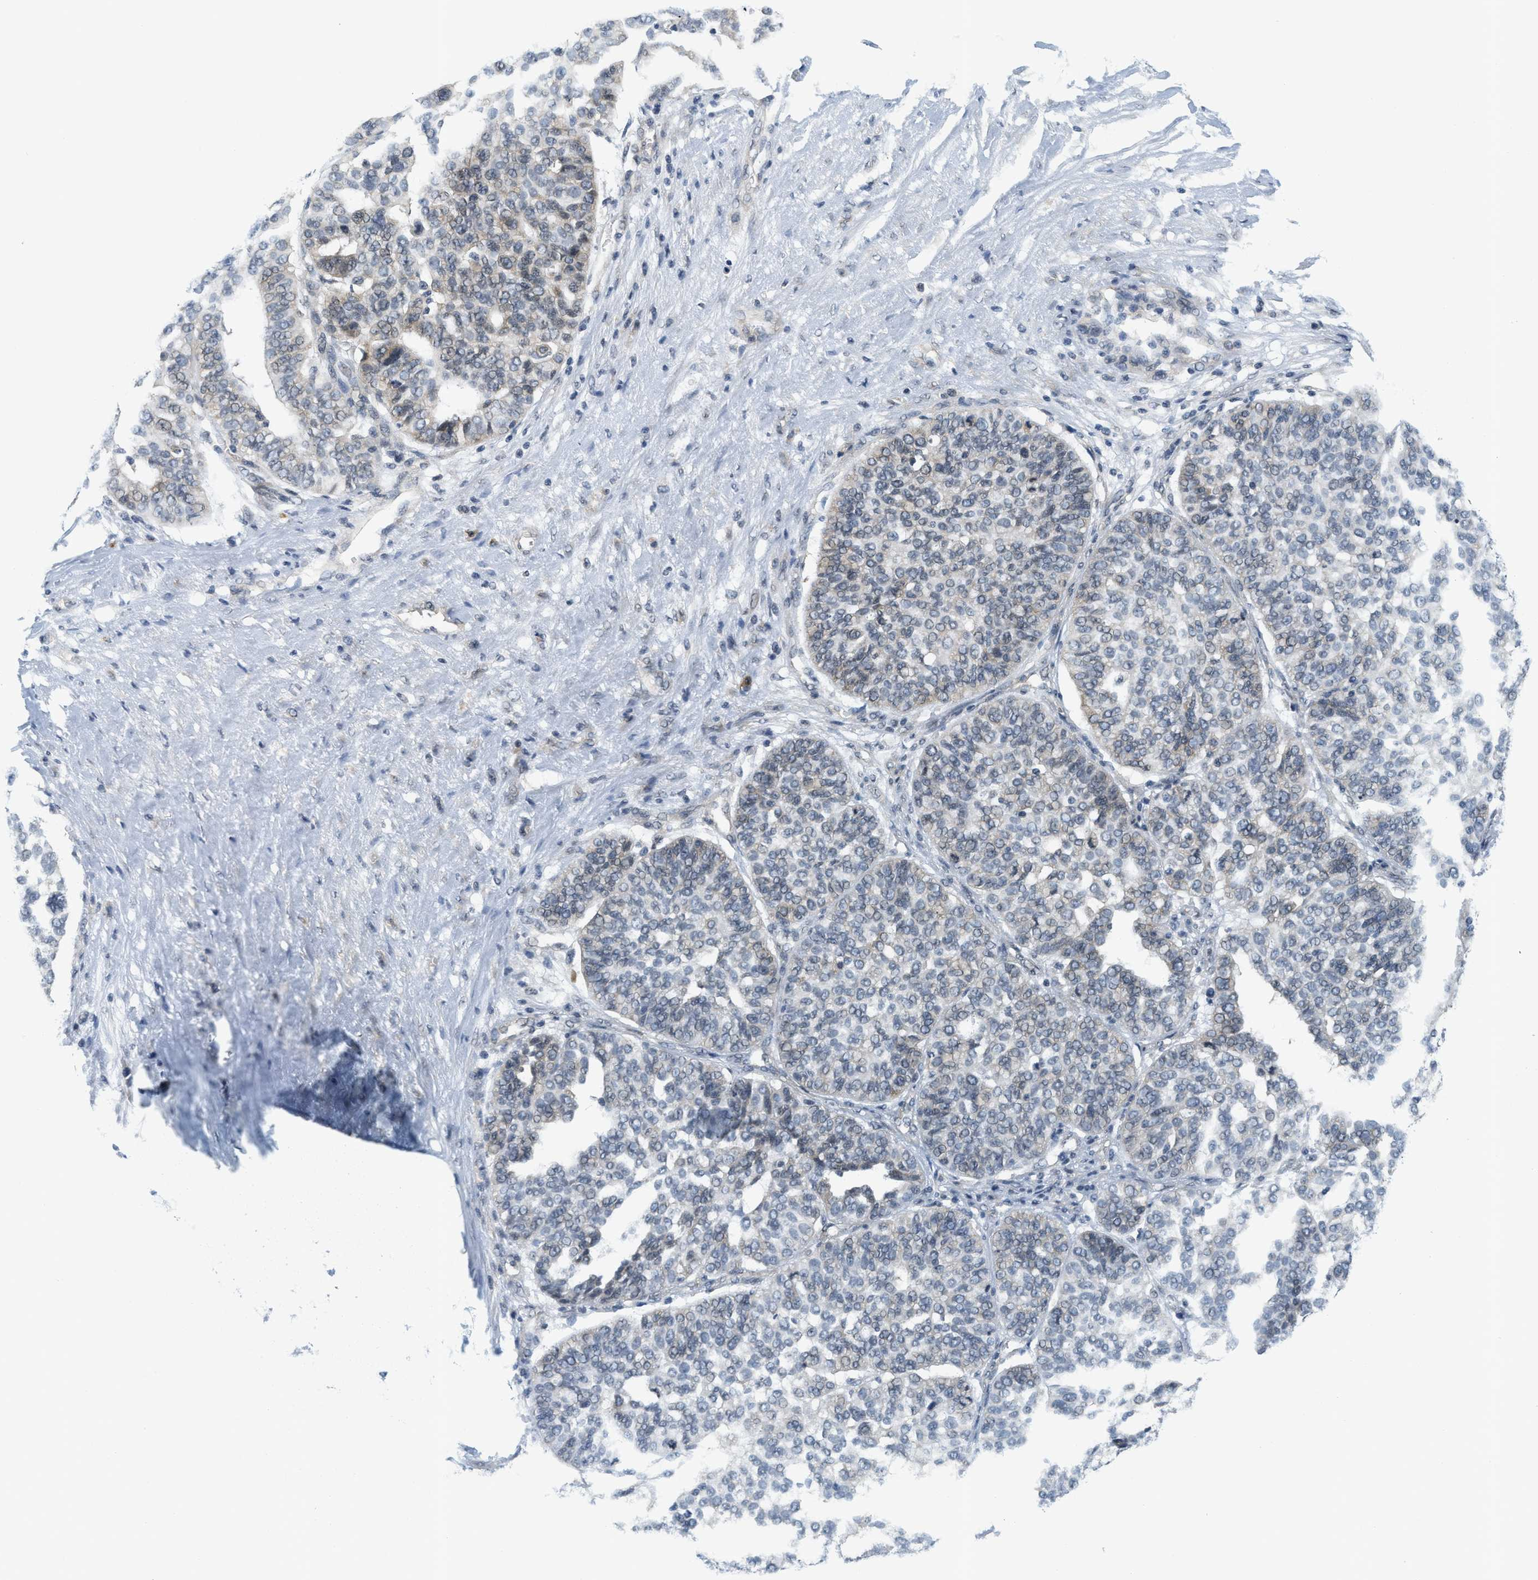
{"staining": {"intensity": "weak", "quantity": "<25%", "location": "cytoplasmic/membranous,nuclear"}, "tissue": "ovarian cancer", "cell_type": "Tumor cells", "image_type": "cancer", "snomed": [{"axis": "morphology", "description": "Cystadenocarcinoma, serous, NOS"}, {"axis": "topography", "description": "Ovary"}], "caption": "Immunohistochemistry image of neoplastic tissue: serous cystadenocarcinoma (ovarian) stained with DAB shows no significant protein positivity in tumor cells.", "gene": "KMT2A", "patient": {"sex": "female", "age": 59}}